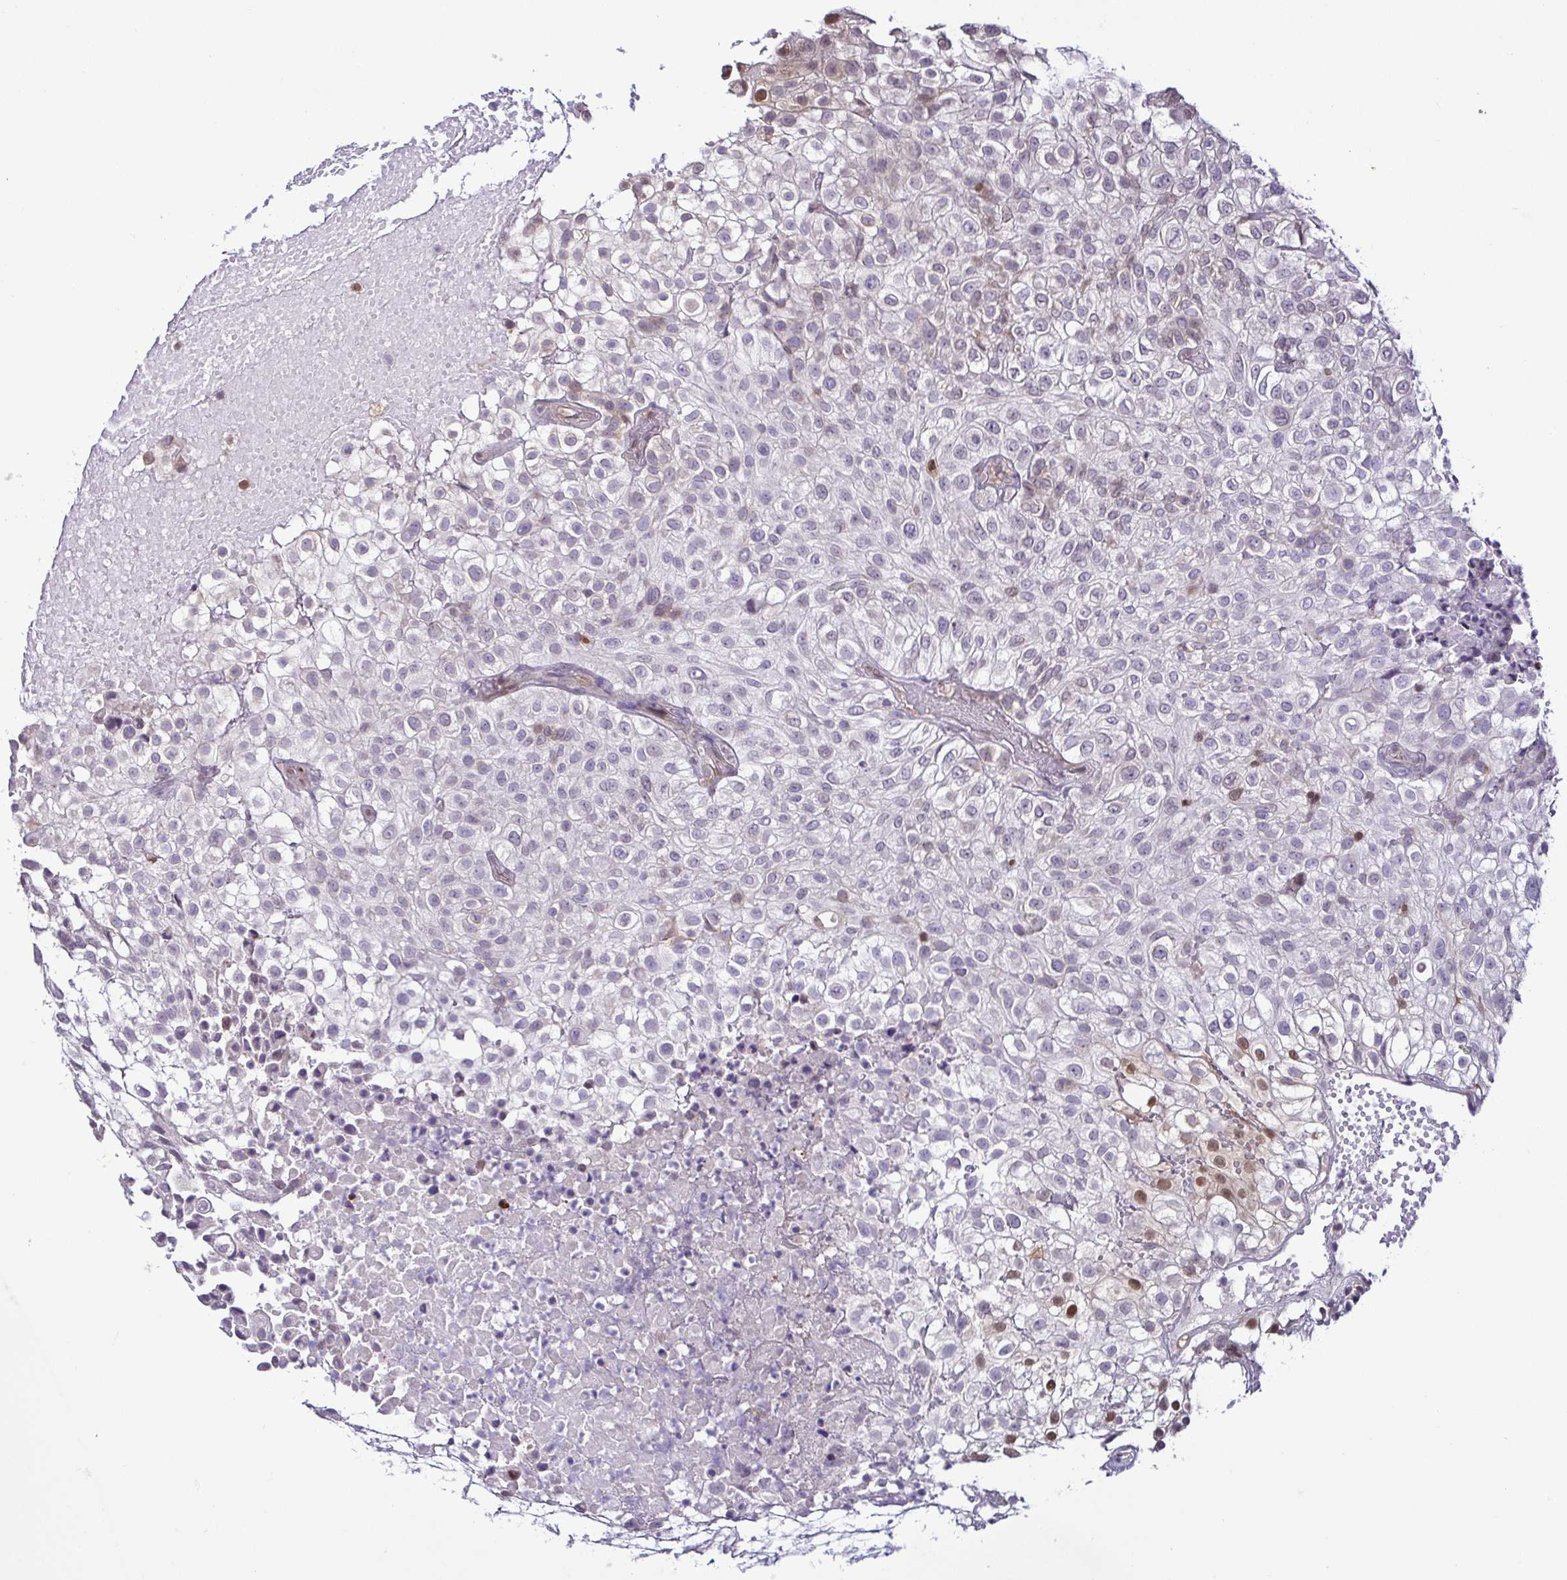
{"staining": {"intensity": "negative", "quantity": "none", "location": "none"}, "tissue": "urothelial cancer", "cell_type": "Tumor cells", "image_type": "cancer", "snomed": [{"axis": "morphology", "description": "Urothelial carcinoma, High grade"}, {"axis": "topography", "description": "Urinary bladder"}], "caption": "Urothelial carcinoma (high-grade) stained for a protein using immunohistochemistry (IHC) displays no staining tumor cells.", "gene": "PSMB9", "patient": {"sex": "male", "age": 56}}